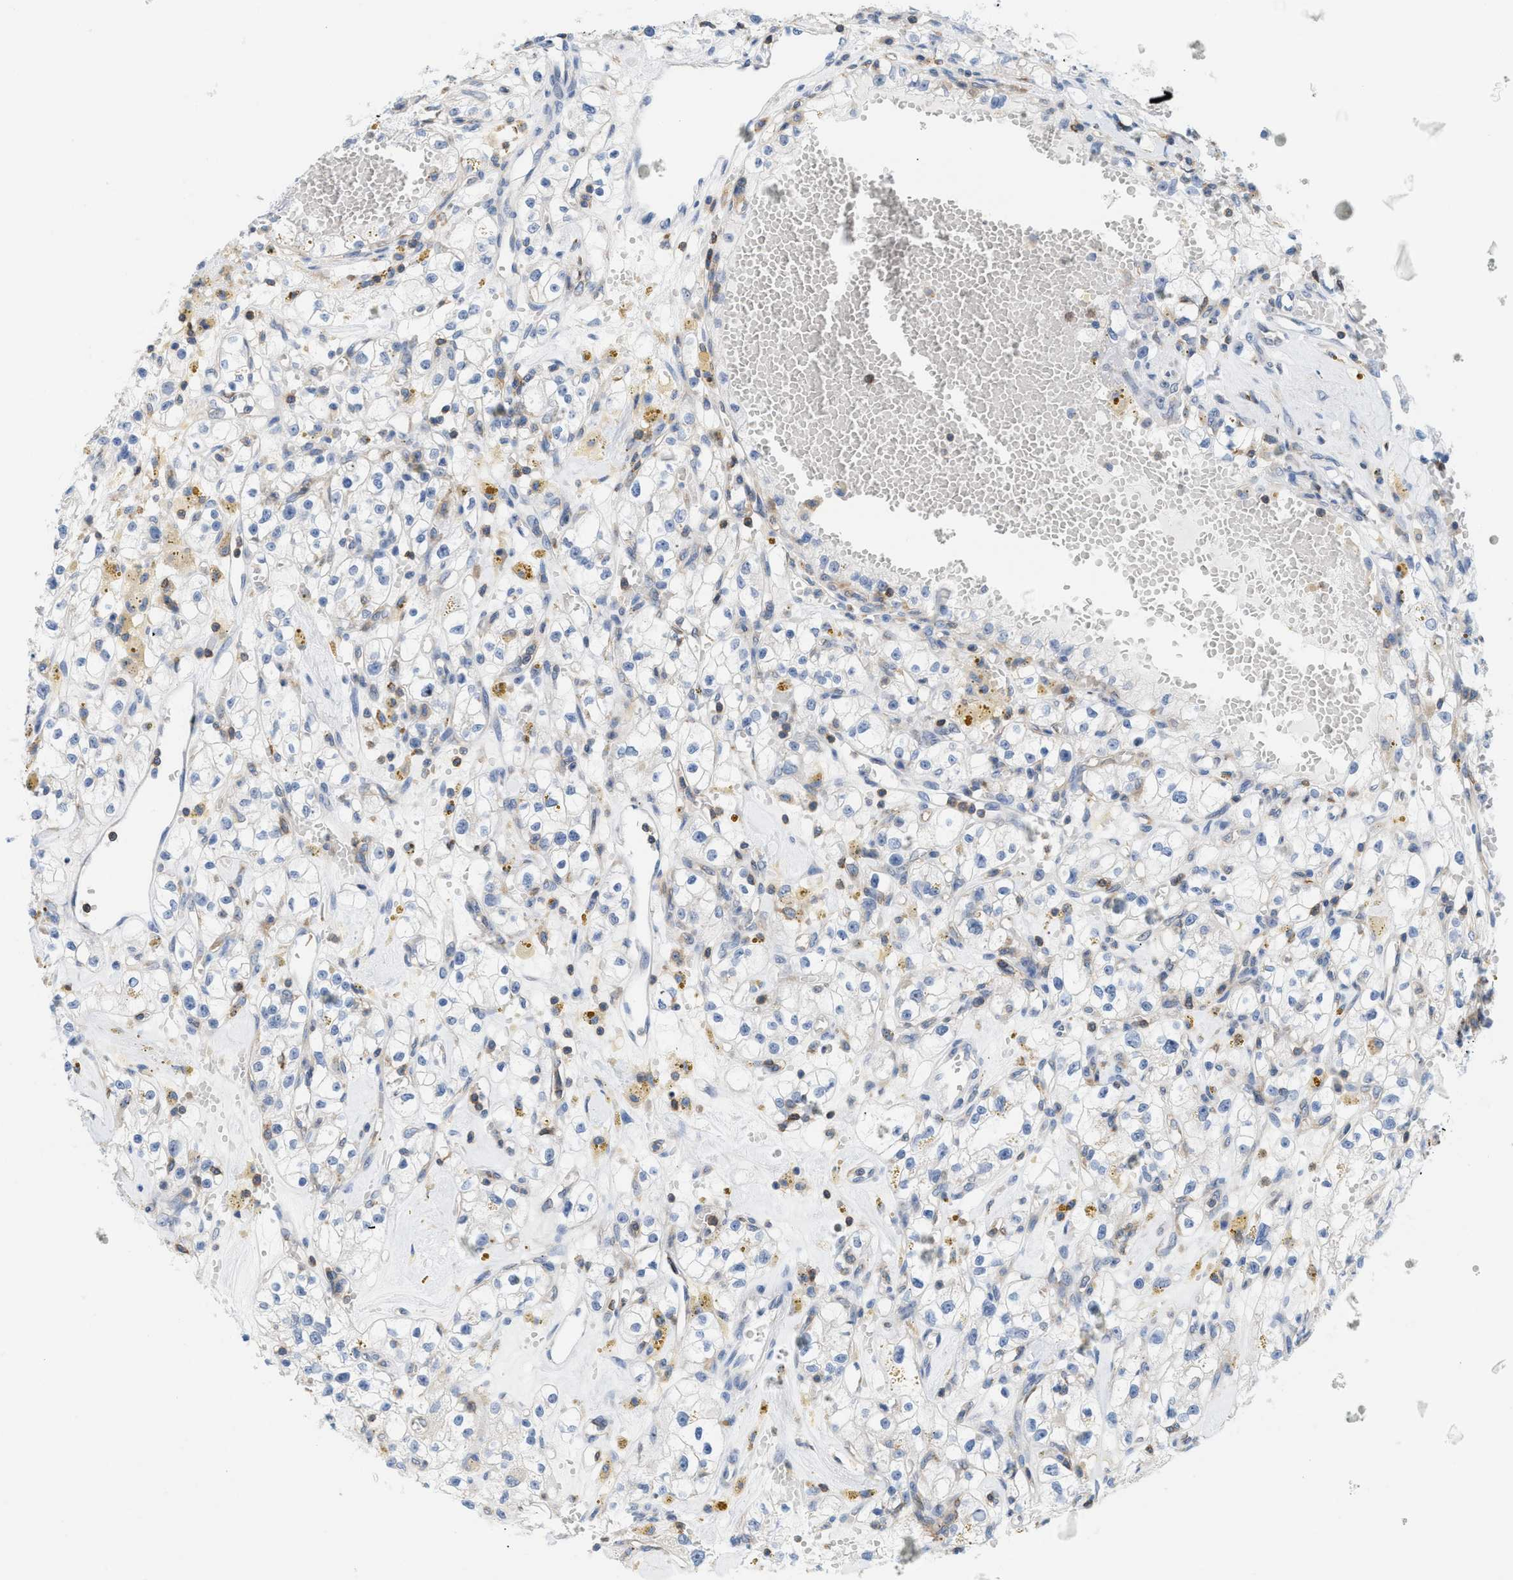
{"staining": {"intensity": "negative", "quantity": "none", "location": "none"}, "tissue": "renal cancer", "cell_type": "Tumor cells", "image_type": "cancer", "snomed": [{"axis": "morphology", "description": "Adenocarcinoma, NOS"}, {"axis": "topography", "description": "Kidney"}], "caption": "Immunohistochemistry (IHC) histopathology image of neoplastic tissue: human renal cancer (adenocarcinoma) stained with DAB shows no significant protein expression in tumor cells.", "gene": "IL16", "patient": {"sex": "male", "age": 56}}